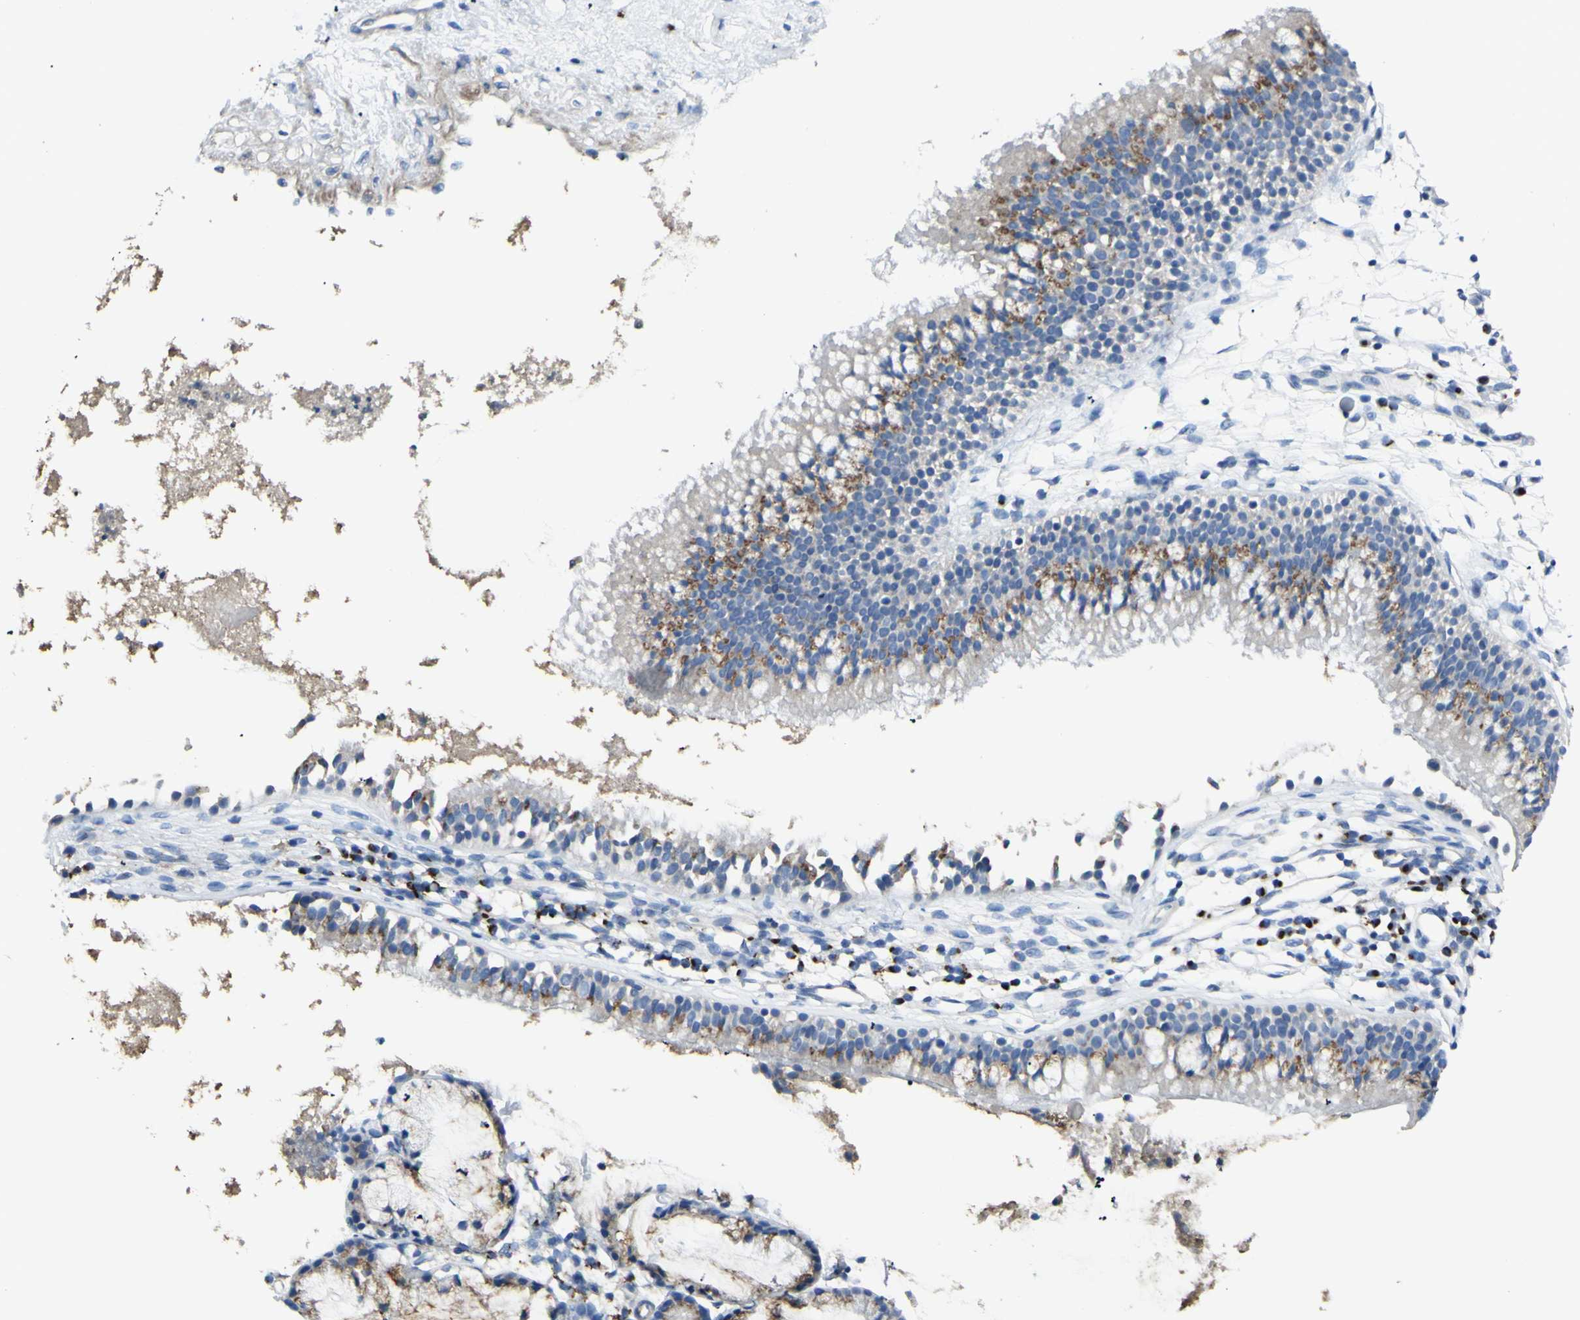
{"staining": {"intensity": "moderate", "quantity": ">75%", "location": "cytoplasmic/membranous"}, "tissue": "nasopharynx", "cell_type": "Respiratory epithelial cells", "image_type": "normal", "snomed": [{"axis": "morphology", "description": "Normal tissue, NOS"}, {"axis": "topography", "description": "Nasopharynx"}], "caption": "DAB (3,3'-diaminobenzidine) immunohistochemical staining of benign nasopharynx displays moderate cytoplasmic/membranous protein positivity in approximately >75% of respiratory epithelial cells.", "gene": "B4GALT3", "patient": {"sex": "male", "age": 21}}